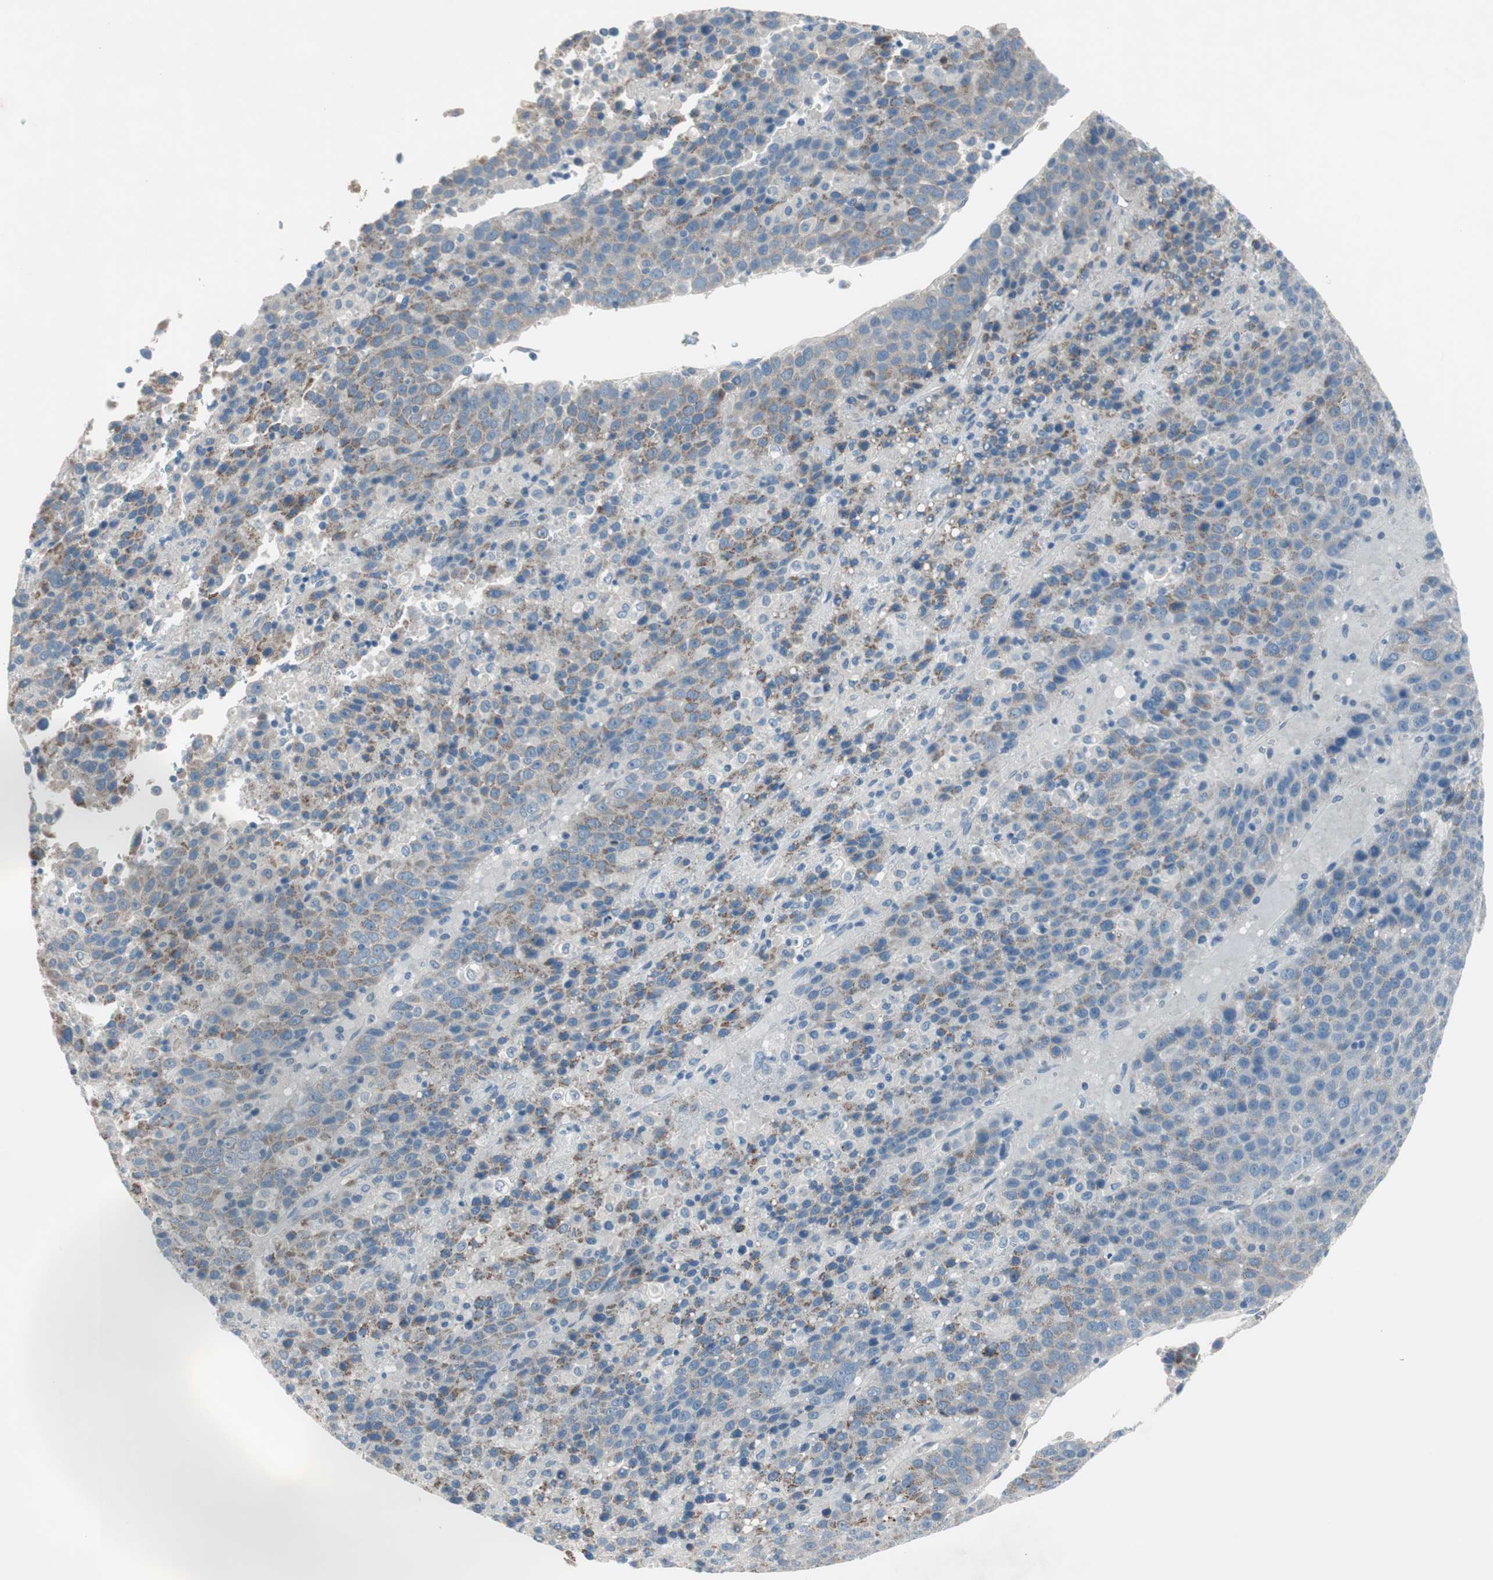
{"staining": {"intensity": "moderate", "quantity": "<25%", "location": "cytoplasmic/membranous"}, "tissue": "liver cancer", "cell_type": "Tumor cells", "image_type": "cancer", "snomed": [{"axis": "morphology", "description": "Carcinoma, Hepatocellular, NOS"}, {"axis": "topography", "description": "Liver"}], "caption": "Liver cancer stained for a protein exhibits moderate cytoplasmic/membranous positivity in tumor cells. (DAB IHC with brightfield microscopy, high magnification).", "gene": "PRRG4", "patient": {"sex": "female", "age": 53}}